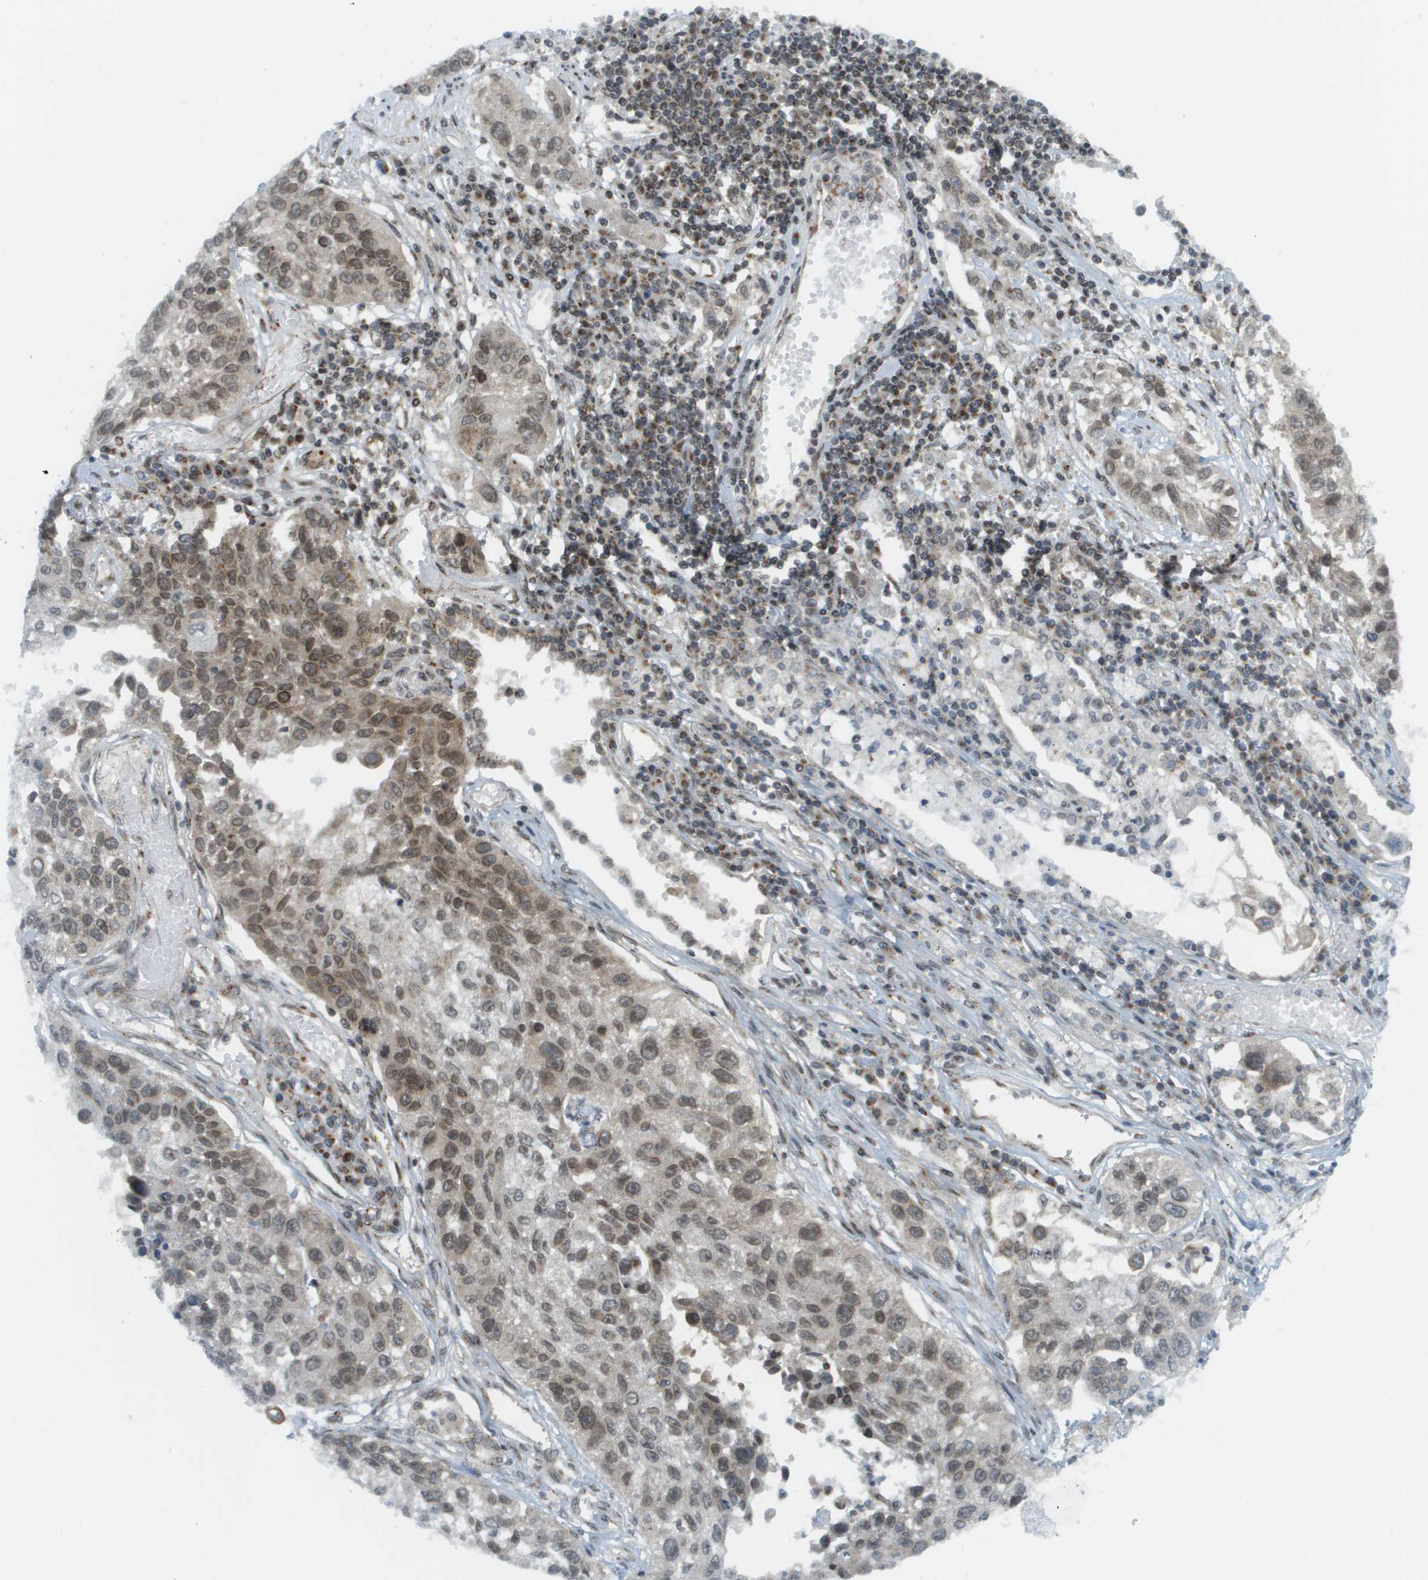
{"staining": {"intensity": "moderate", "quantity": ">75%", "location": "cytoplasmic/membranous,nuclear"}, "tissue": "lung cancer", "cell_type": "Tumor cells", "image_type": "cancer", "snomed": [{"axis": "morphology", "description": "Squamous cell carcinoma, NOS"}, {"axis": "topography", "description": "Lung"}], "caption": "The histopathology image displays a brown stain indicating the presence of a protein in the cytoplasmic/membranous and nuclear of tumor cells in squamous cell carcinoma (lung).", "gene": "EVC", "patient": {"sex": "male", "age": 71}}